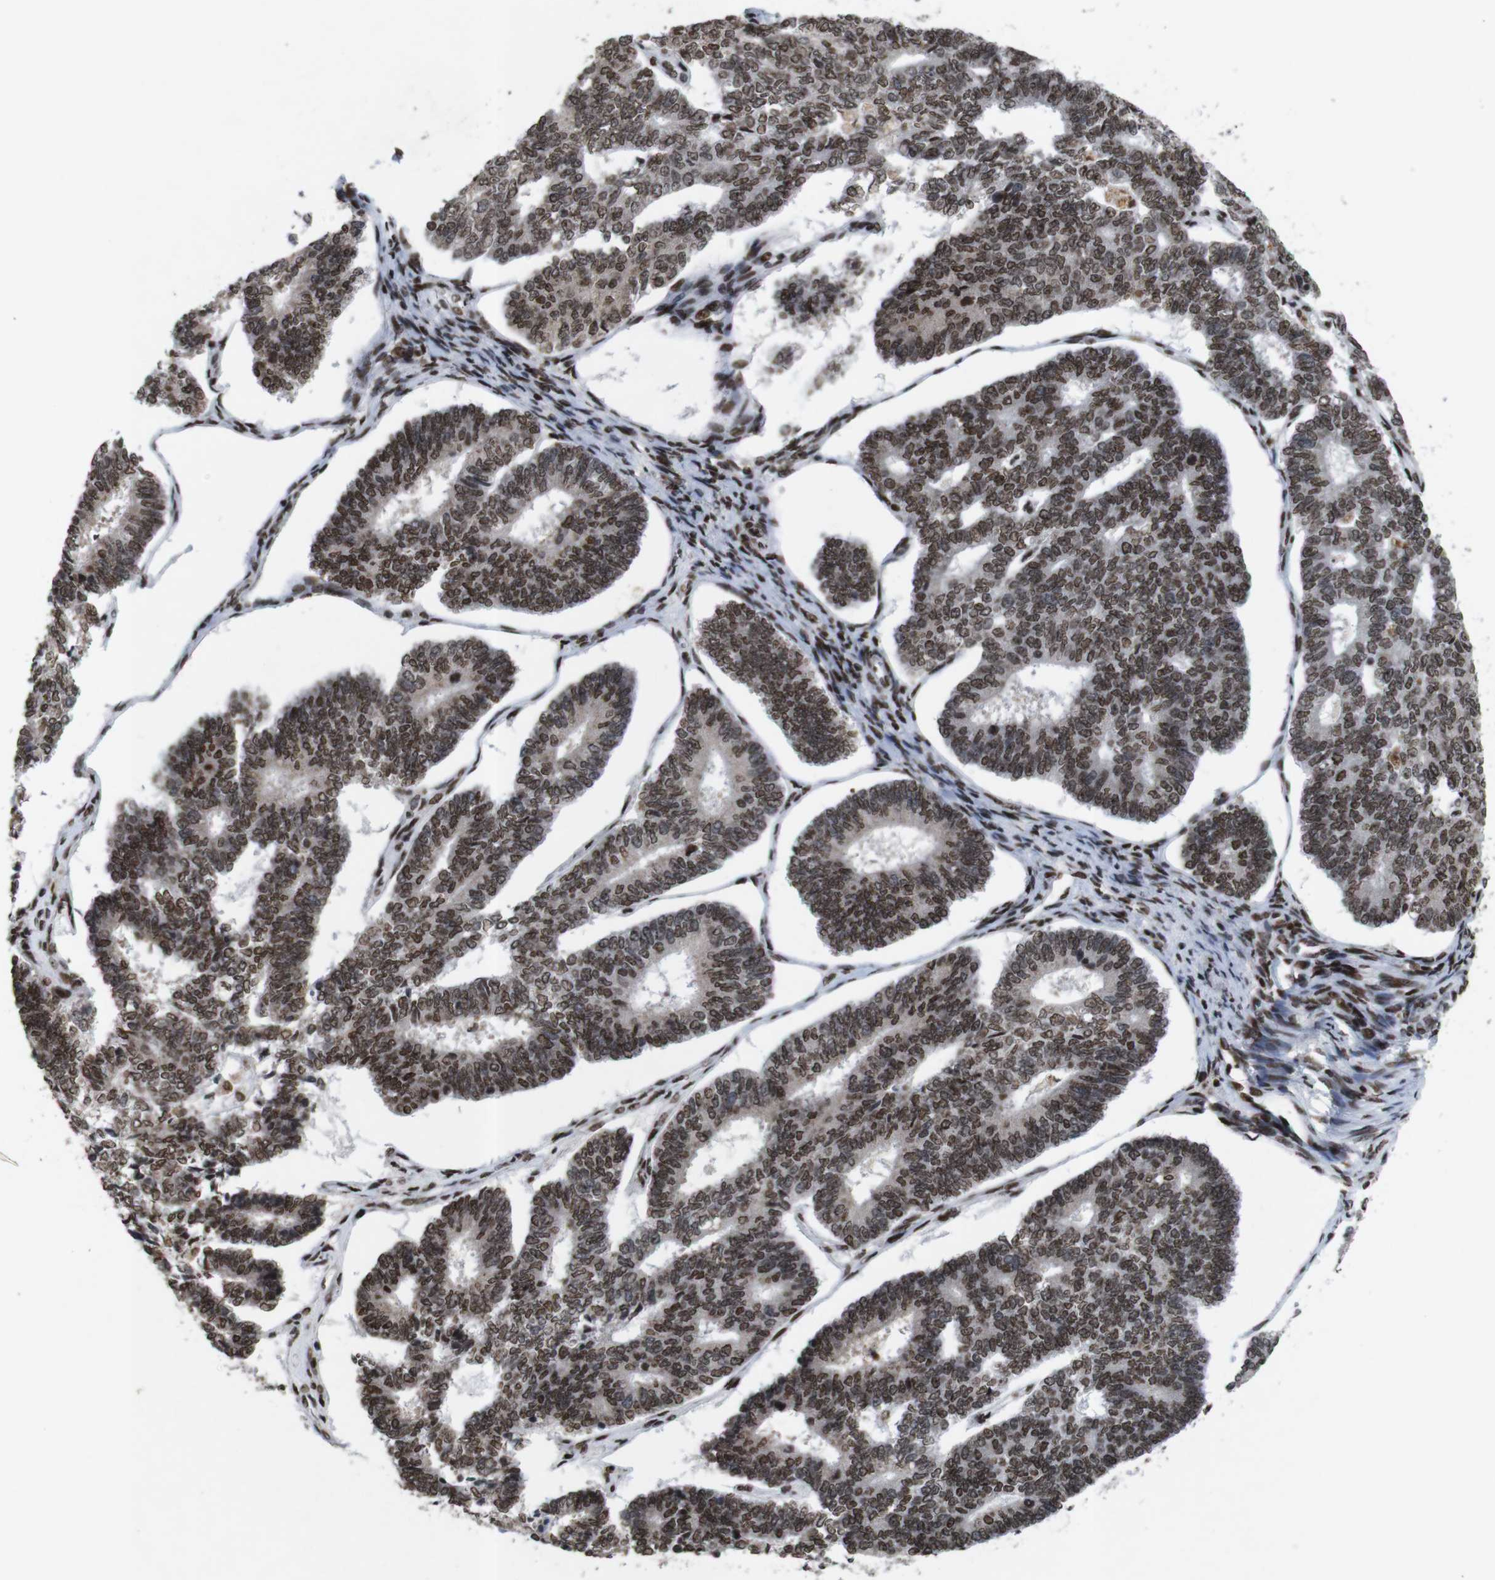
{"staining": {"intensity": "moderate", "quantity": ">75%", "location": "nuclear"}, "tissue": "endometrial cancer", "cell_type": "Tumor cells", "image_type": "cancer", "snomed": [{"axis": "morphology", "description": "Adenocarcinoma, NOS"}, {"axis": "topography", "description": "Endometrium"}], "caption": "Tumor cells exhibit medium levels of moderate nuclear staining in about >75% of cells in human adenocarcinoma (endometrial). (DAB = brown stain, brightfield microscopy at high magnification).", "gene": "MAGEH1", "patient": {"sex": "female", "age": 70}}